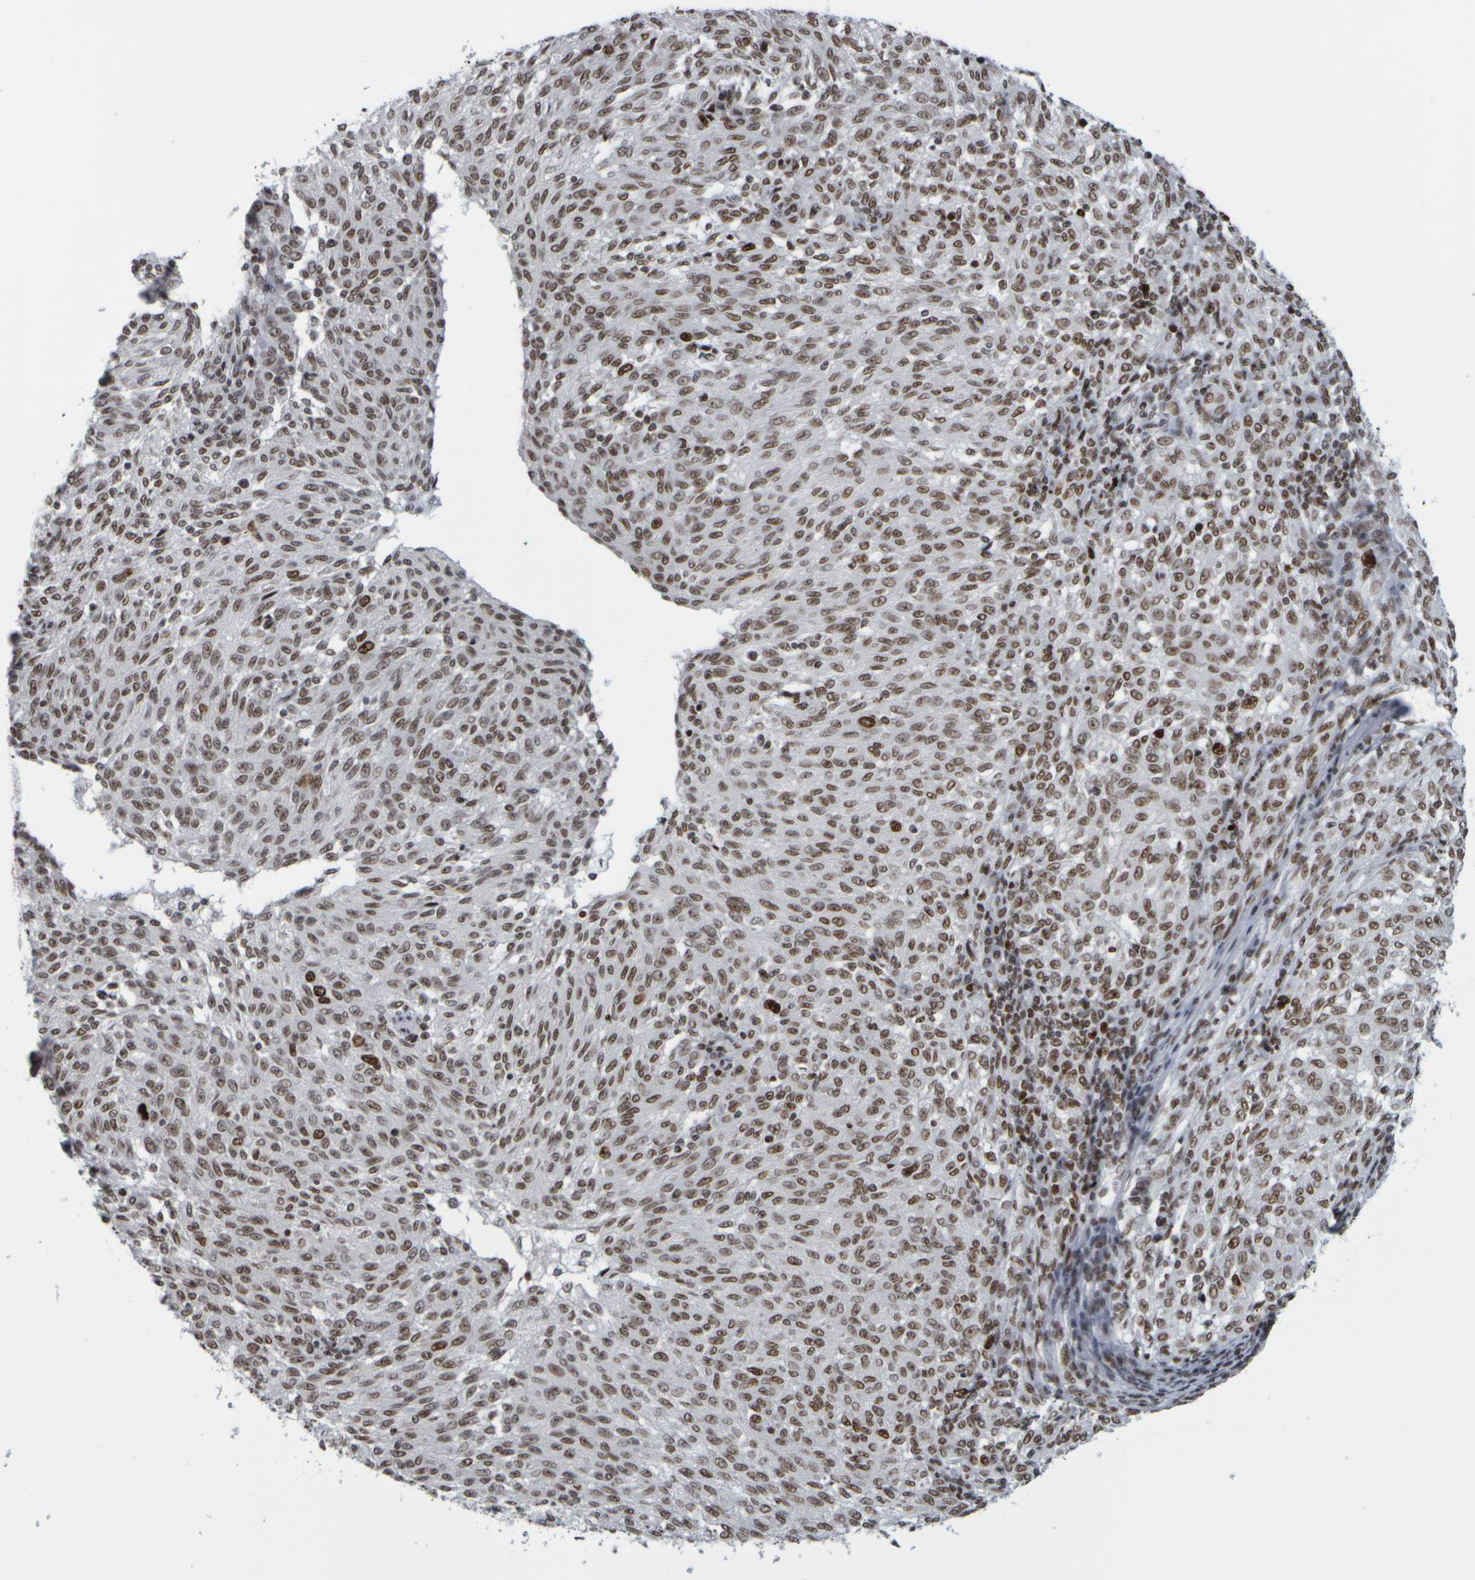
{"staining": {"intensity": "moderate", "quantity": ">75%", "location": "nuclear"}, "tissue": "melanoma", "cell_type": "Tumor cells", "image_type": "cancer", "snomed": [{"axis": "morphology", "description": "Malignant melanoma, NOS"}, {"axis": "topography", "description": "Skin"}], "caption": "High-magnification brightfield microscopy of malignant melanoma stained with DAB (3,3'-diaminobenzidine) (brown) and counterstained with hematoxylin (blue). tumor cells exhibit moderate nuclear expression is present in approximately>75% of cells.", "gene": "TOP2B", "patient": {"sex": "female", "age": 72}}